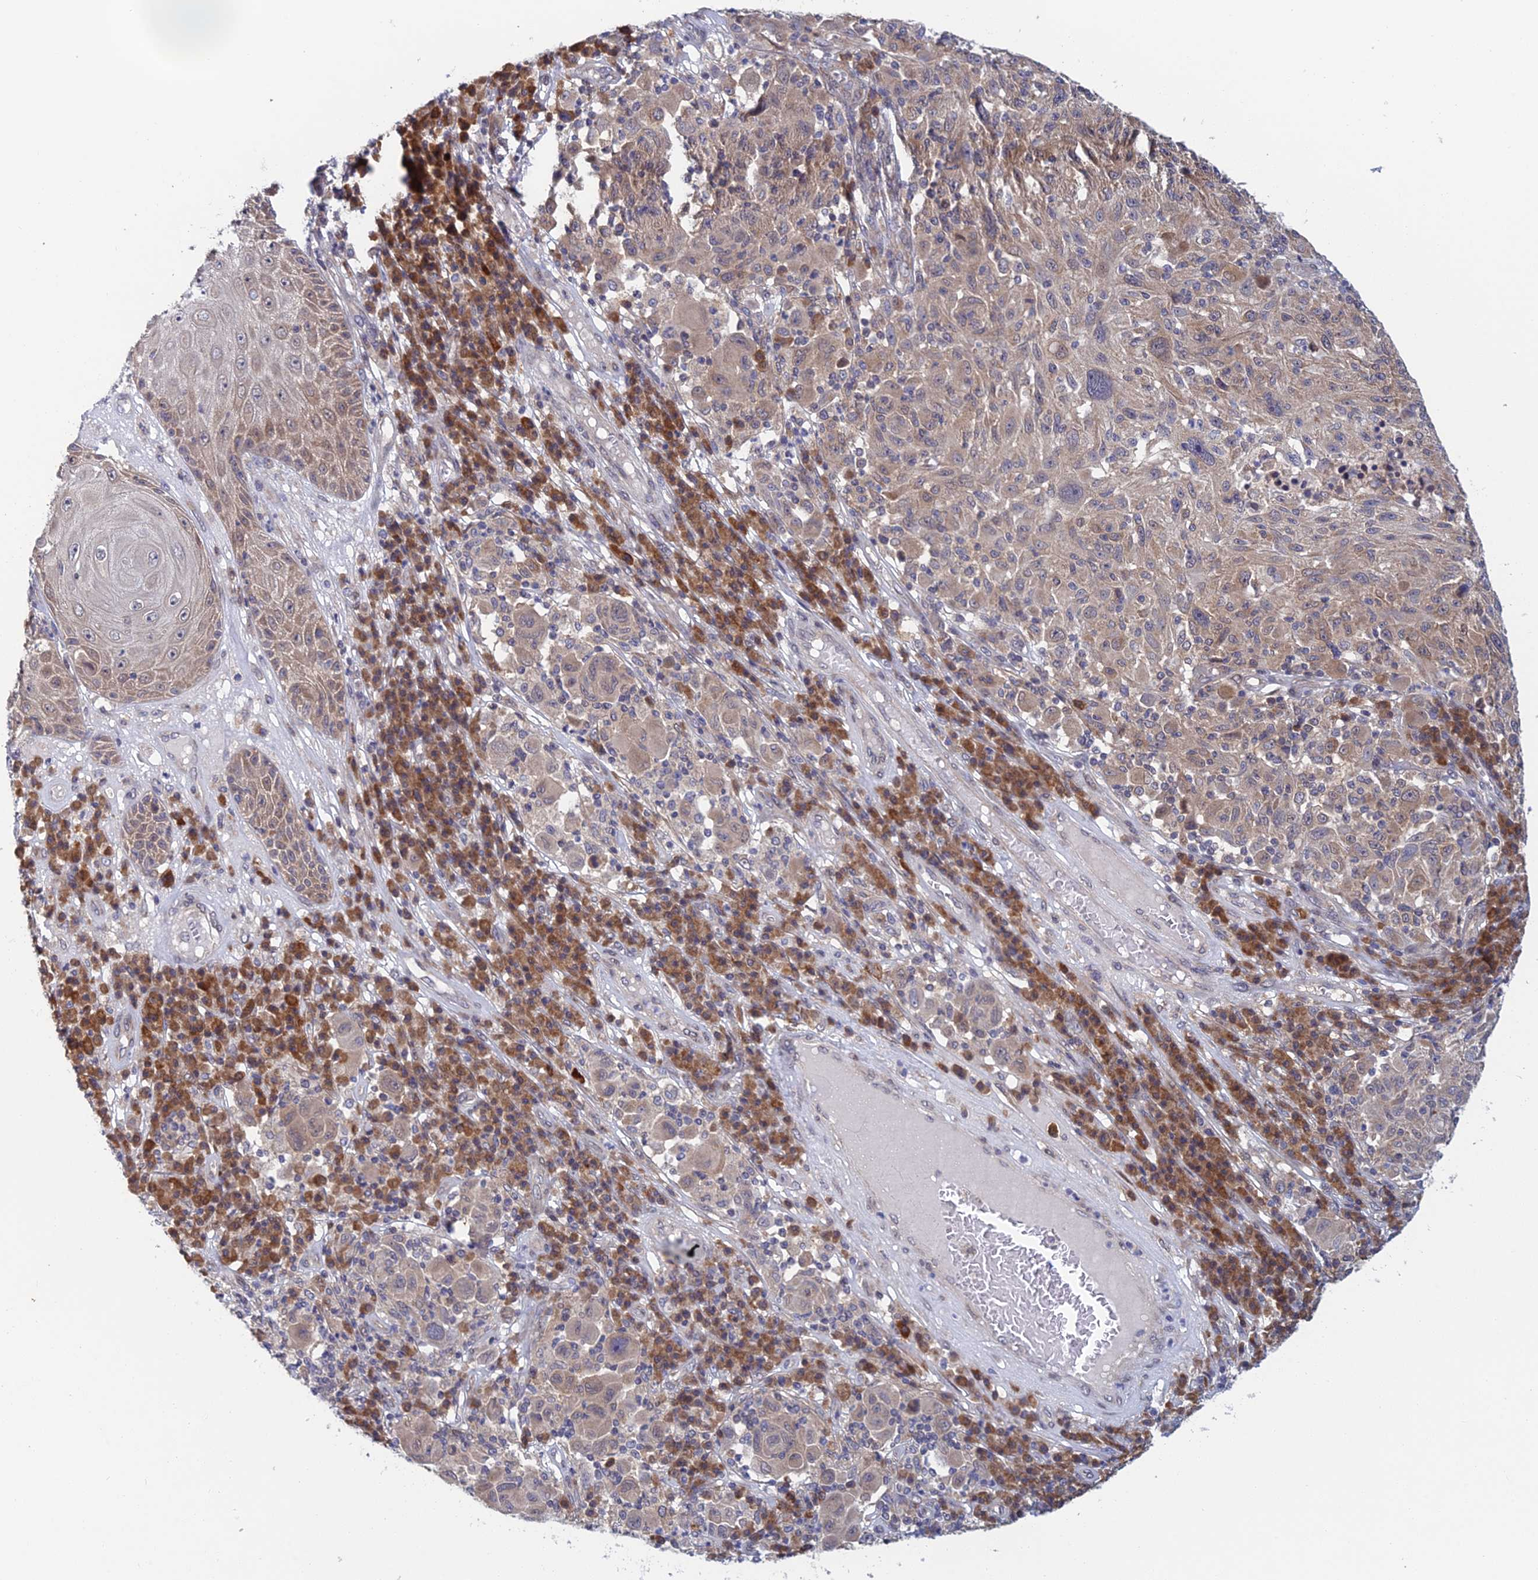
{"staining": {"intensity": "weak", "quantity": "25%-75%", "location": "cytoplasmic/membranous"}, "tissue": "melanoma", "cell_type": "Tumor cells", "image_type": "cancer", "snomed": [{"axis": "morphology", "description": "Malignant melanoma, NOS"}, {"axis": "topography", "description": "Skin"}], "caption": "Protein positivity by IHC displays weak cytoplasmic/membranous positivity in approximately 25%-75% of tumor cells in melanoma.", "gene": "SRA1", "patient": {"sex": "male", "age": 53}}